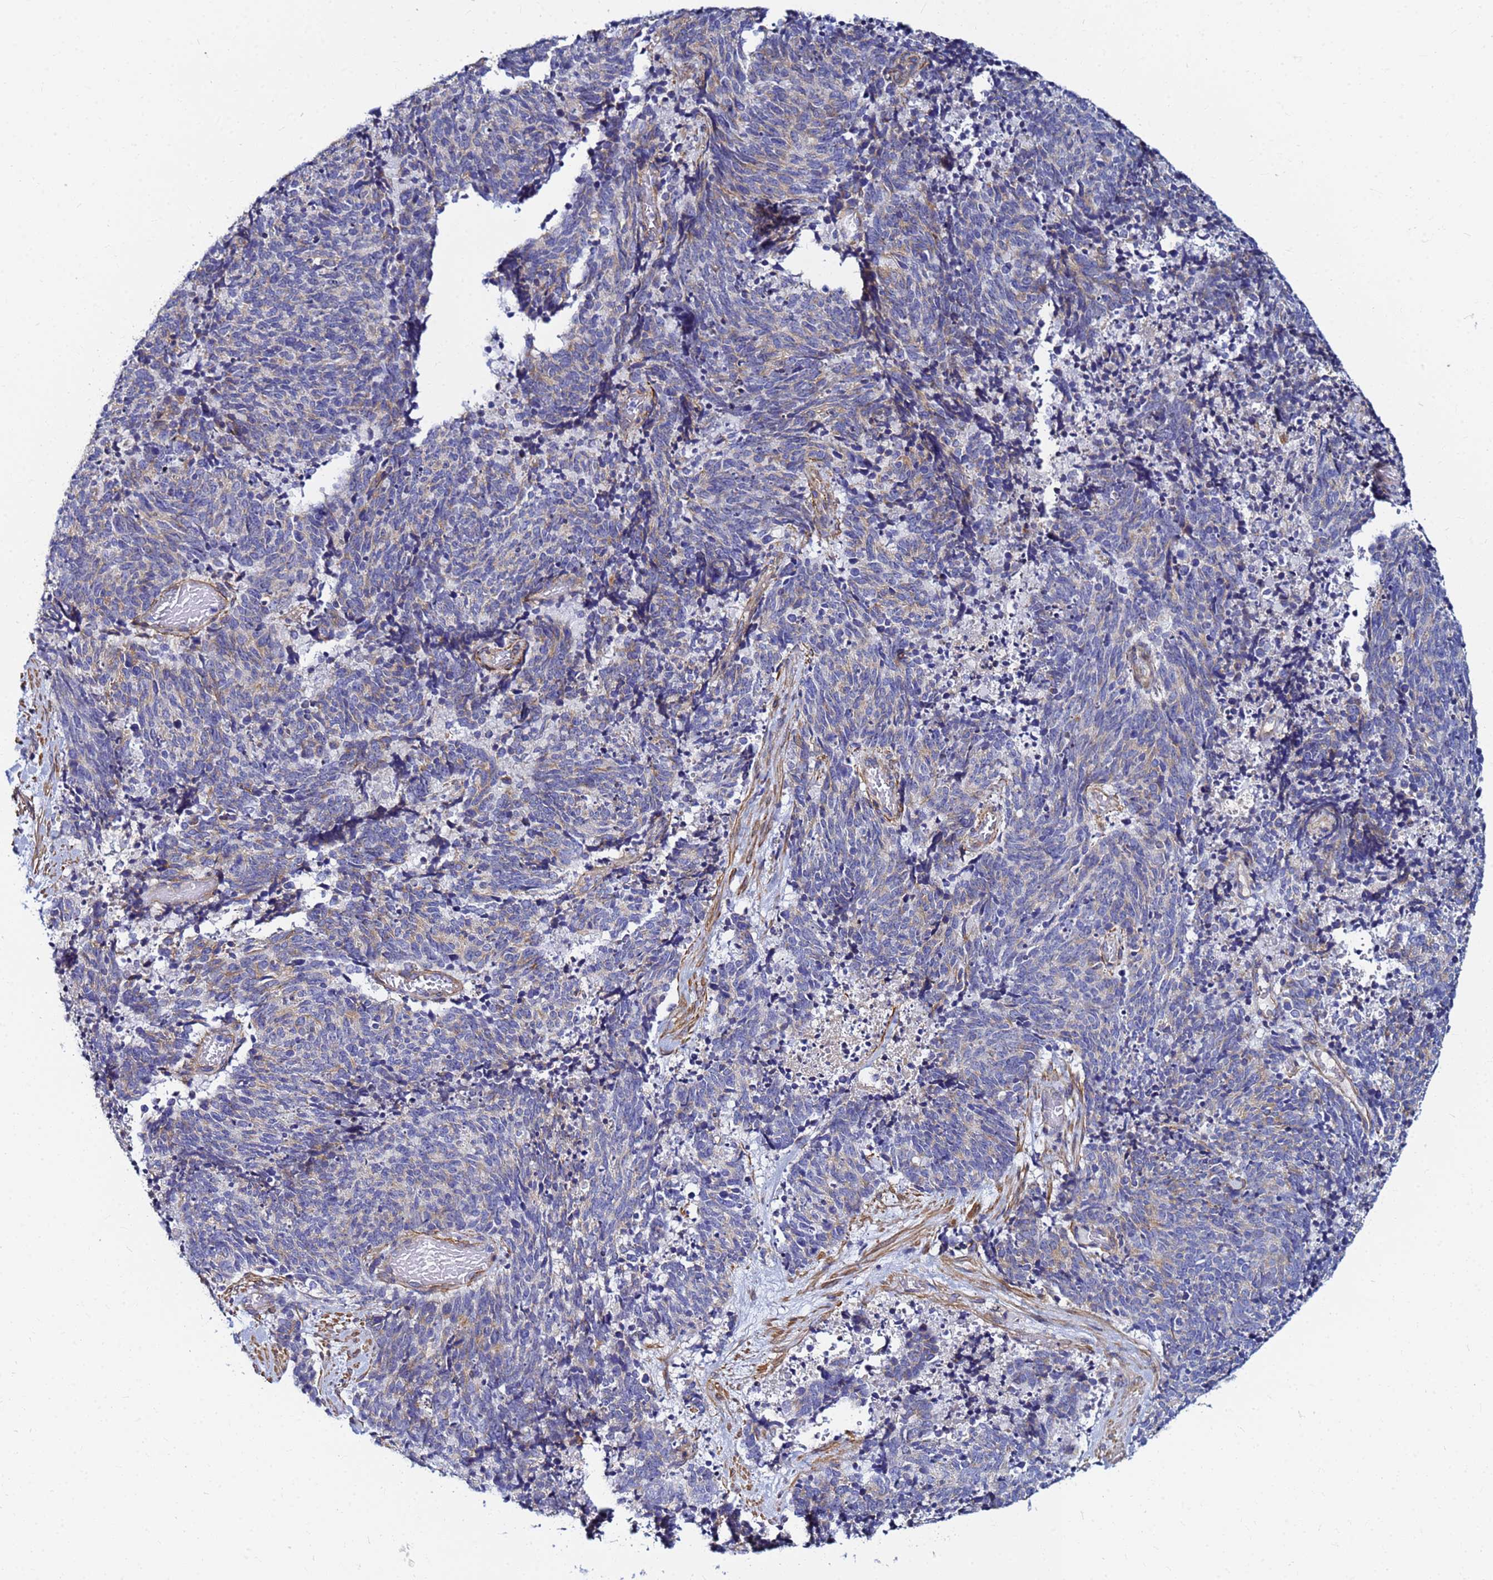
{"staining": {"intensity": "weak", "quantity": "25%-75%", "location": "cytoplasmic/membranous"}, "tissue": "cervical cancer", "cell_type": "Tumor cells", "image_type": "cancer", "snomed": [{"axis": "morphology", "description": "Squamous cell carcinoma, NOS"}, {"axis": "topography", "description": "Cervix"}], "caption": "Cervical squamous cell carcinoma tissue displays weak cytoplasmic/membranous positivity in about 25%-75% of tumor cells, visualized by immunohistochemistry.", "gene": "JRKL", "patient": {"sex": "female", "age": 29}}